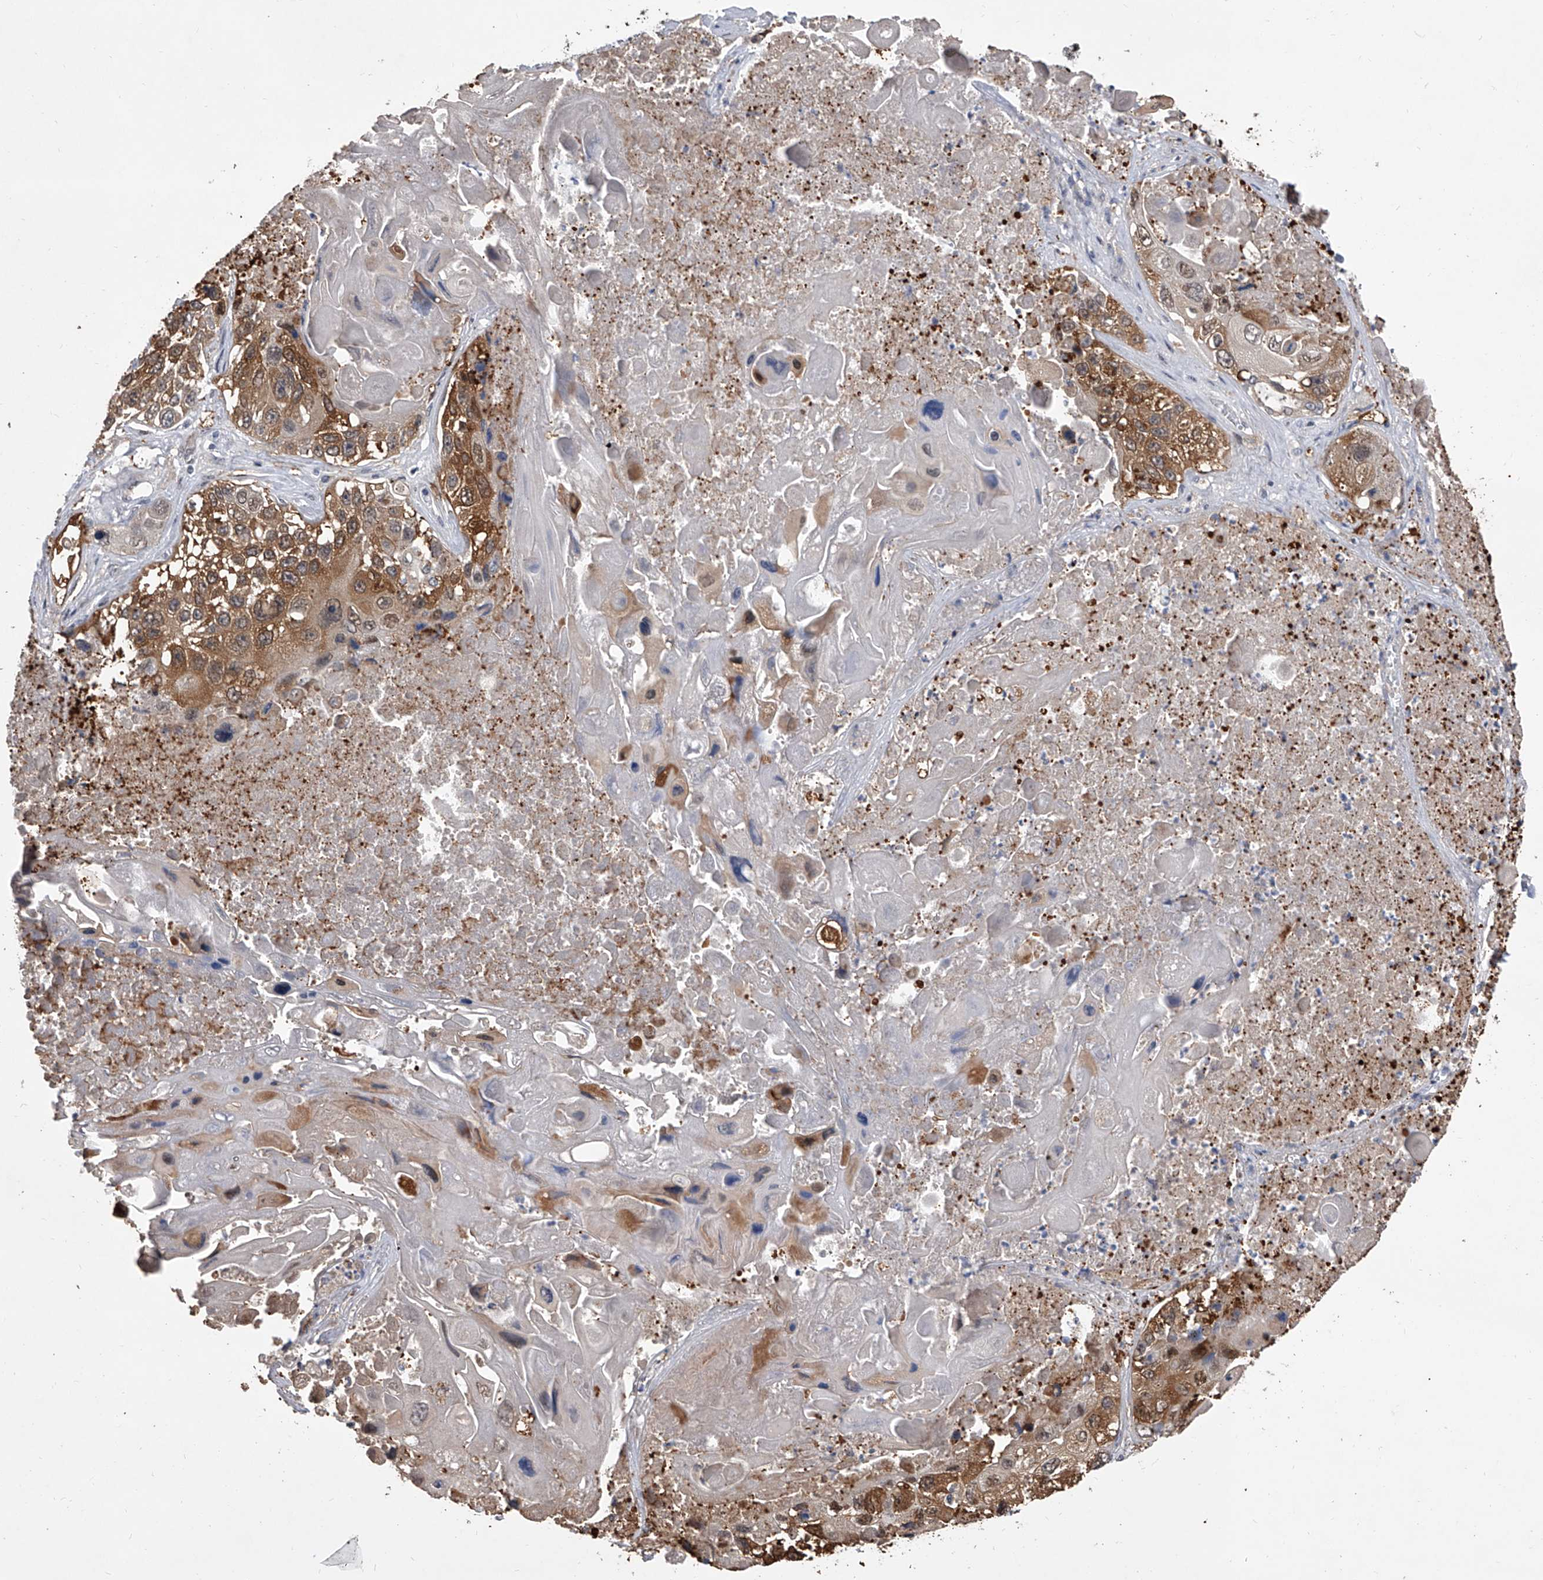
{"staining": {"intensity": "moderate", "quantity": ">75%", "location": "cytoplasmic/membranous"}, "tissue": "lung cancer", "cell_type": "Tumor cells", "image_type": "cancer", "snomed": [{"axis": "morphology", "description": "Squamous cell carcinoma, NOS"}, {"axis": "topography", "description": "Lung"}], "caption": "High-magnification brightfield microscopy of lung squamous cell carcinoma stained with DAB (3,3'-diaminobenzidine) (brown) and counterstained with hematoxylin (blue). tumor cells exhibit moderate cytoplasmic/membranous positivity is seen in approximately>75% of cells.", "gene": "BHLHE23", "patient": {"sex": "male", "age": 61}}